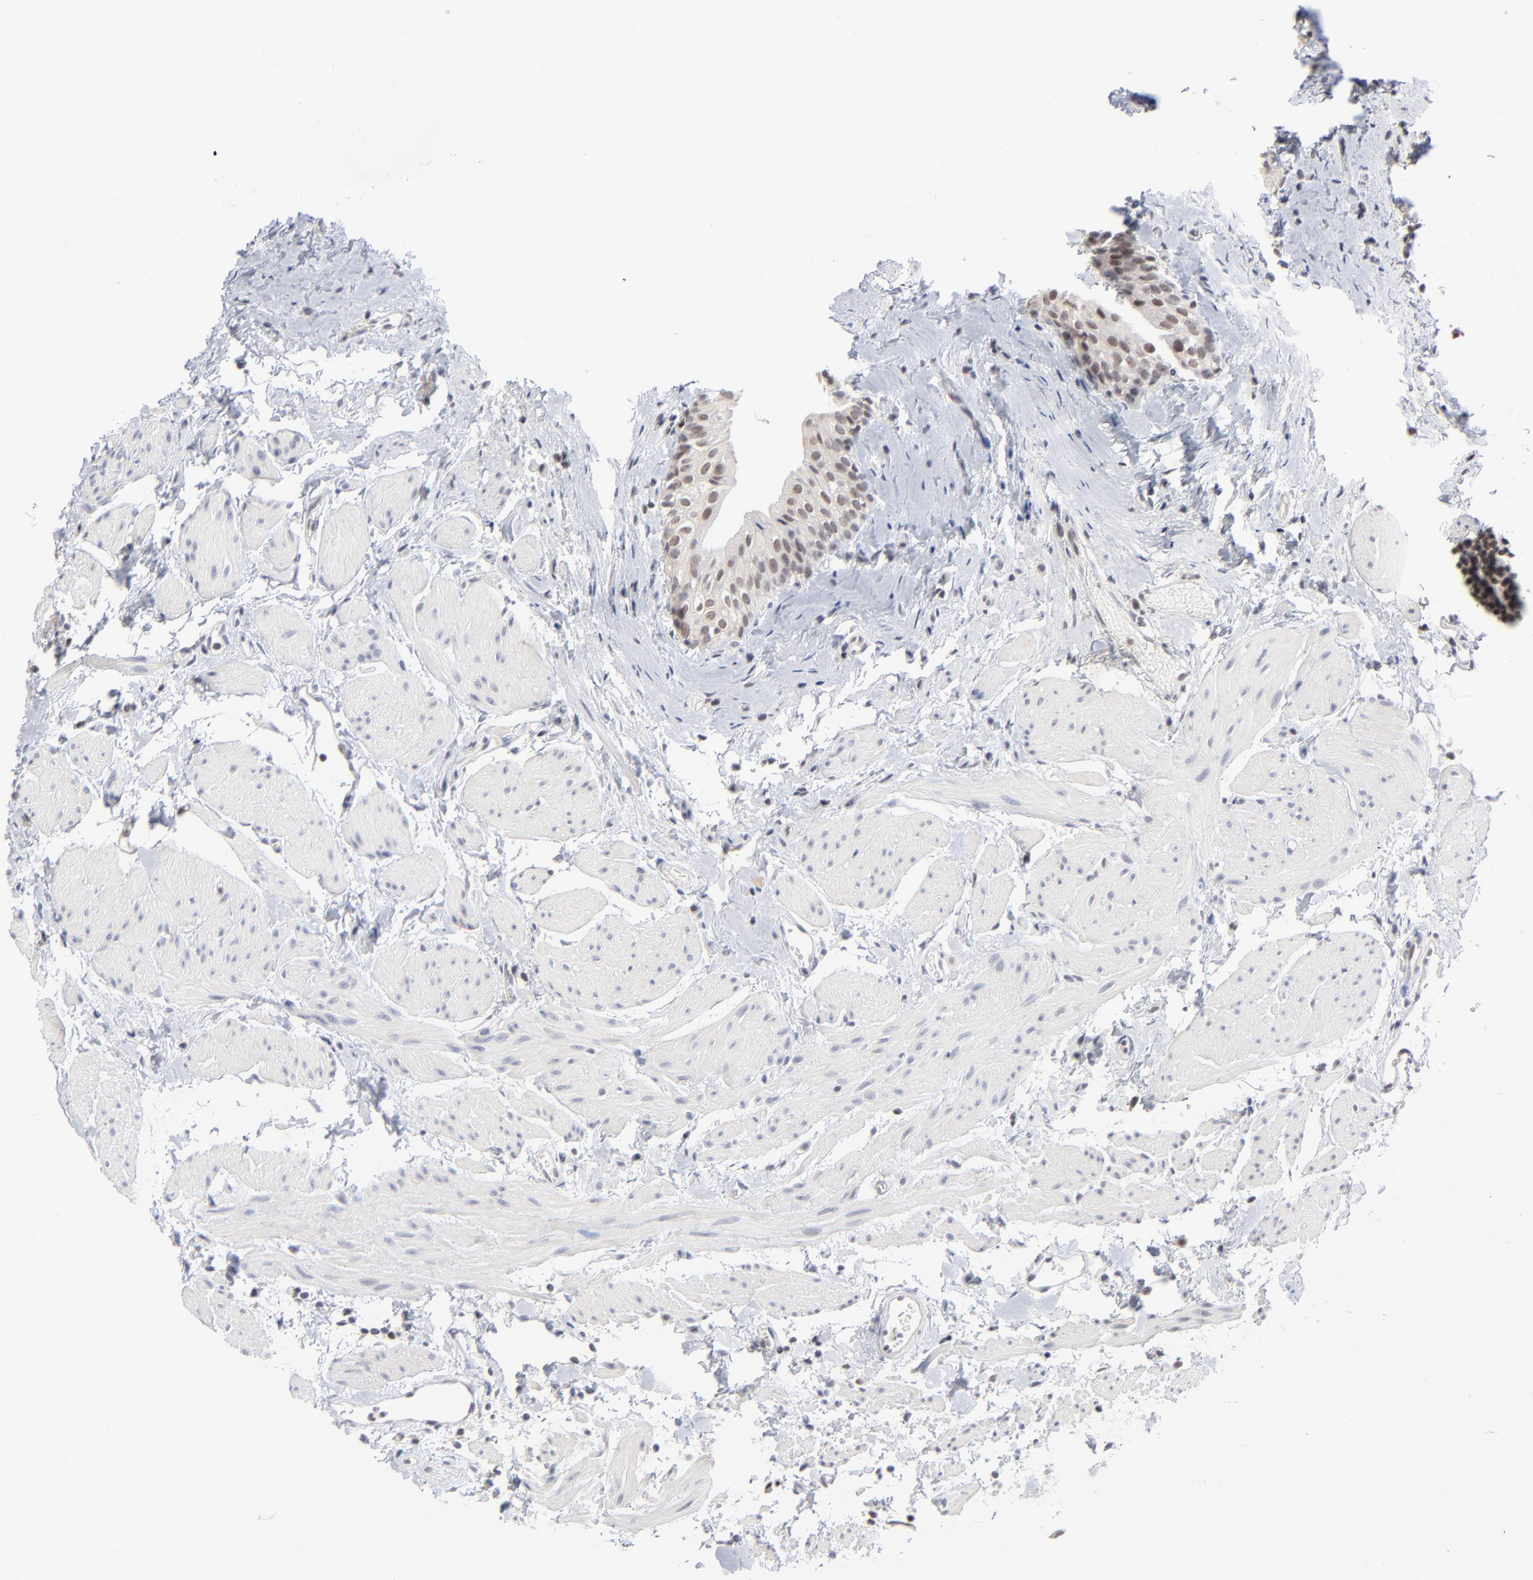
{"staining": {"intensity": "weak", "quantity": "25%-75%", "location": "nuclear"}, "tissue": "urinary bladder", "cell_type": "Urothelial cells", "image_type": "normal", "snomed": [{"axis": "morphology", "description": "Normal tissue, NOS"}, {"axis": "topography", "description": "Urinary bladder"}], "caption": "High-power microscopy captured an IHC photomicrograph of normal urinary bladder, revealing weak nuclear positivity in about 25%-75% of urothelial cells. (DAB (3,3'-diaminobenzidine) IHC, brown staining for protein, blue staining for nuclei).", "gene": "MAX", "patient": {"sex": "male", "age": 59}}